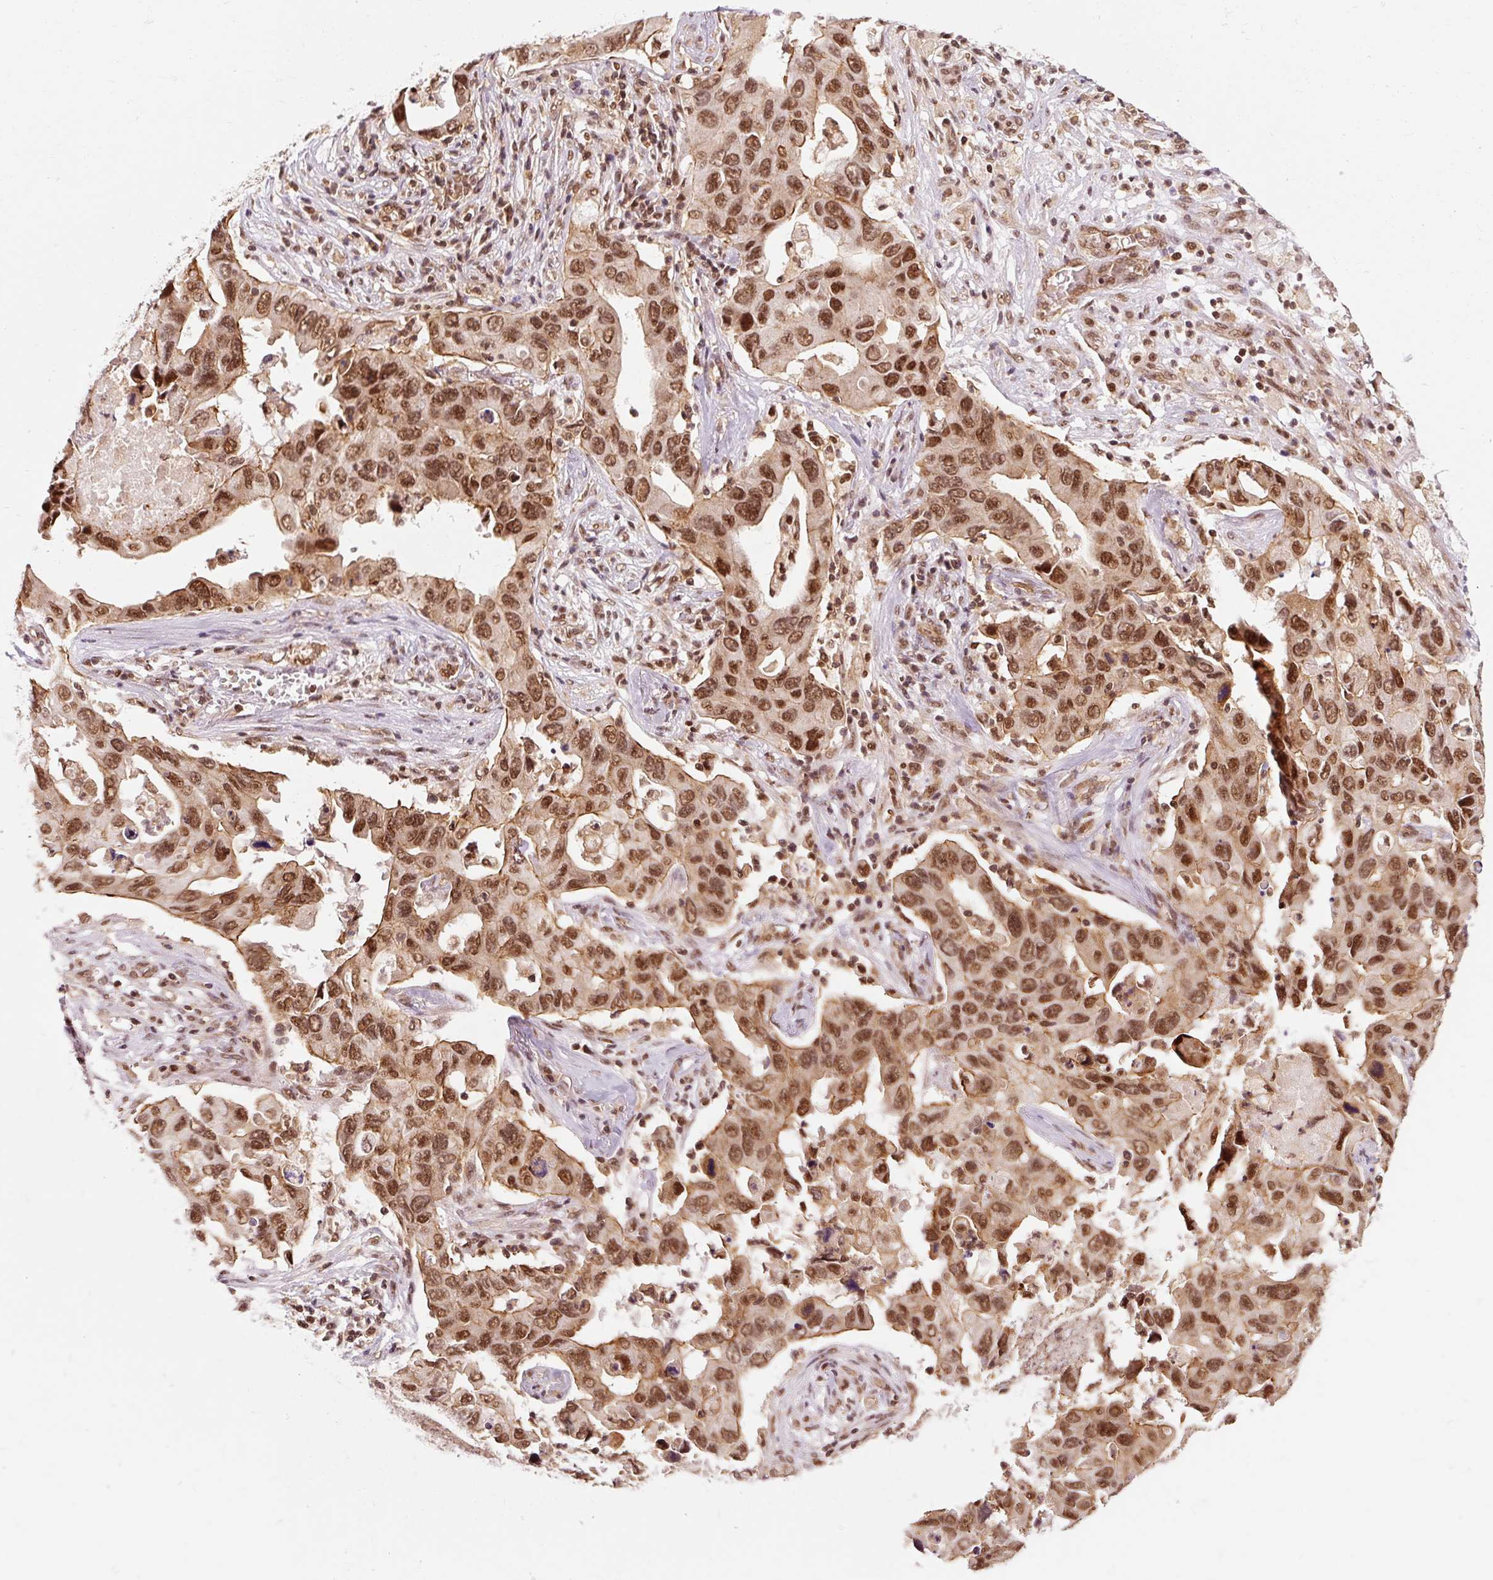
{"staining": {"intensity": "moderate", "quantity": ">75%", "location": "cytoplasmic/membranous,nuclear"}, "tissue": "lung cancer", "cell_type": "Tumor cells", "image_type": "cancer", "snomed": [{"axis": "morphology", "description": "Adenocarcinoma, NOS"}, {"axis": "topography", "description": "Lung"}], "caption": "DAB (3,3'-diaminobenzidine) immunohistochemical staining of adenocarcinoma (lung) reveals moderate cytoplasmic/membranous and nuclear protein positivity in approximately >75% of tumor cells.", "gene": "CSTF1", "patient": {"sex": "male", "age": 64}}